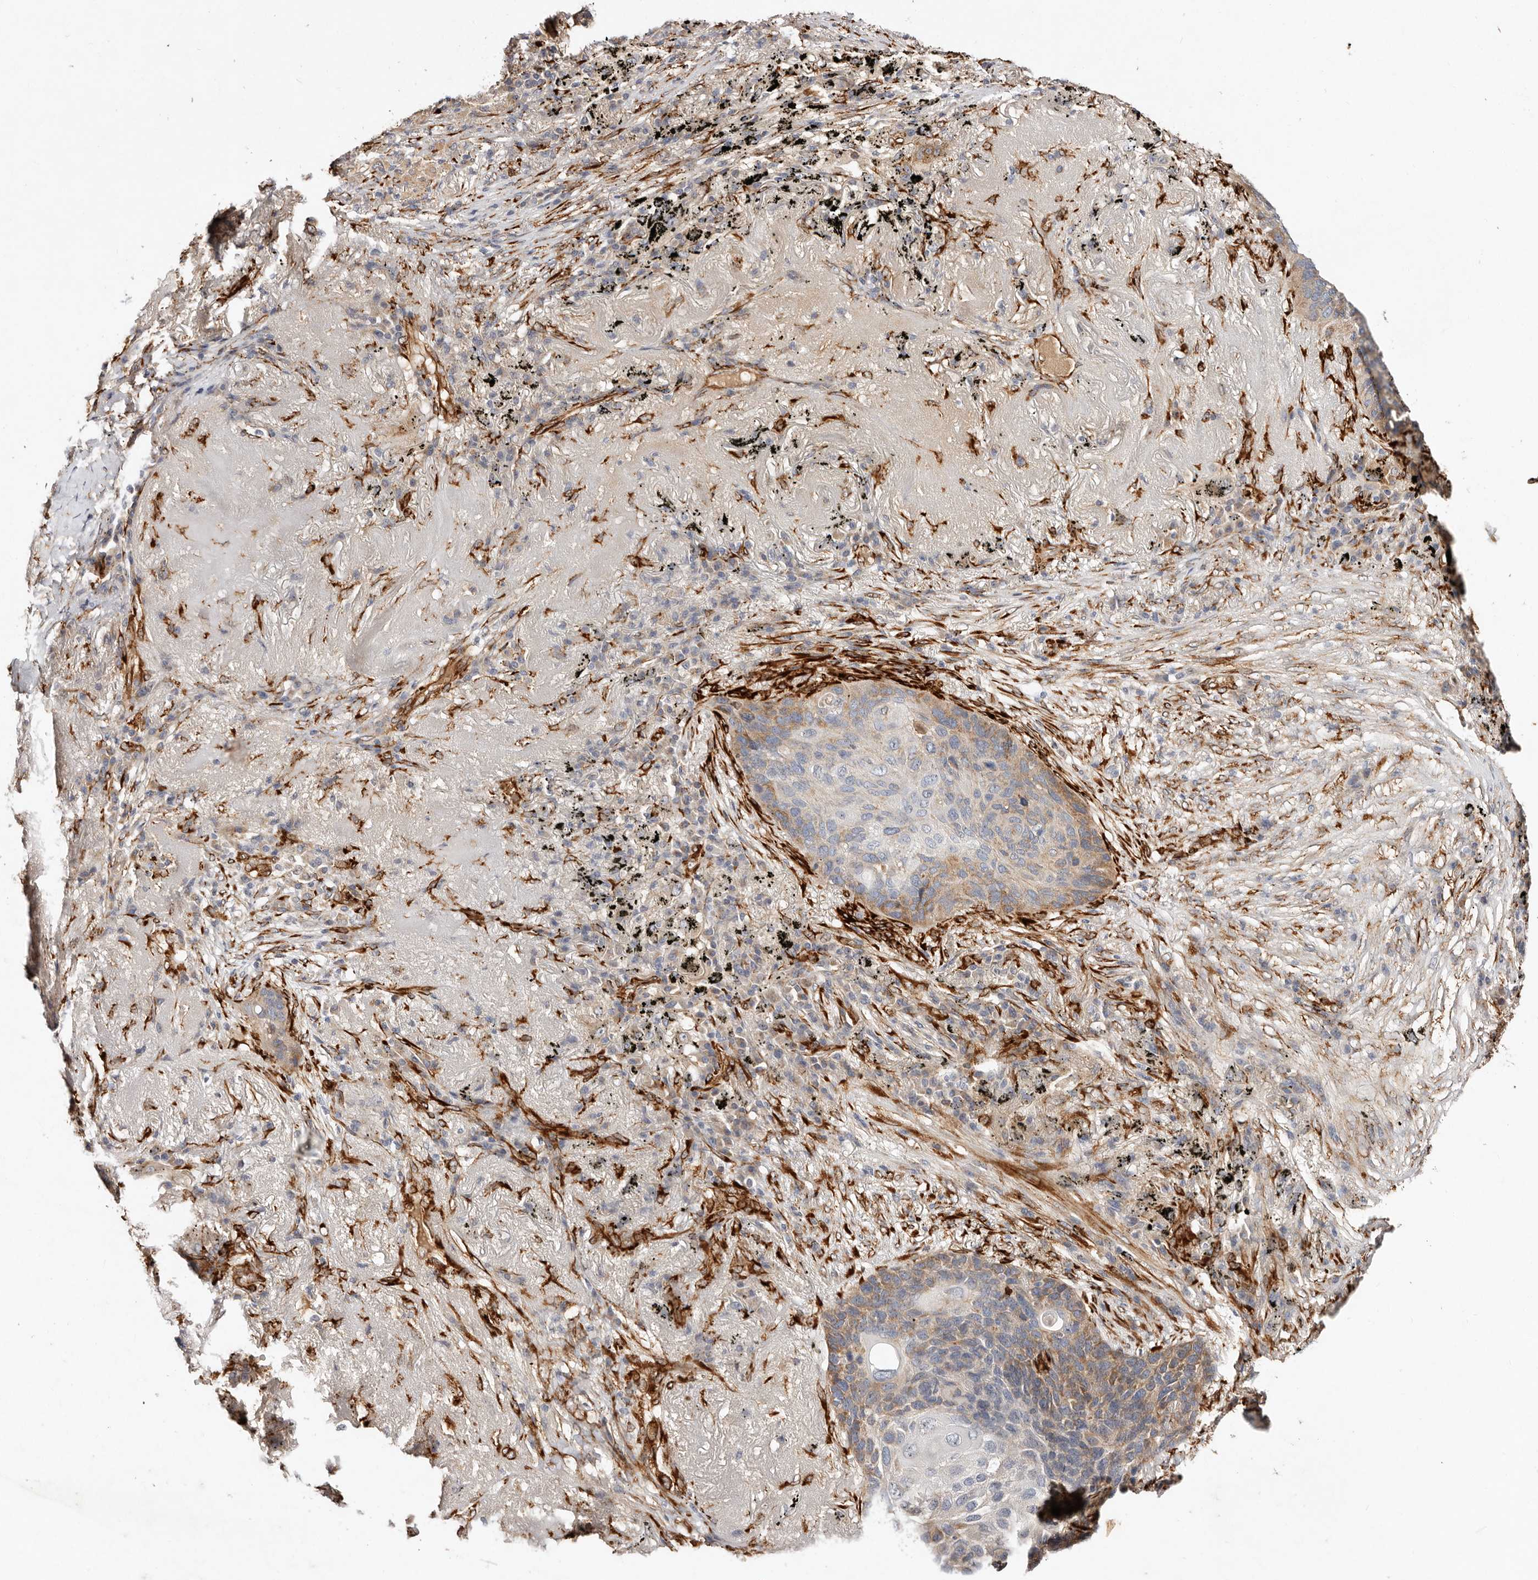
{"staining": {"intensity": "moderate", "quantity": "25%-75%", "location": "cytoplasmic/membranous"}, "tissue": "lung cancer", "cell_type": "Tumor cells", "image_type": "cancer", "snomed": [{"axis": "morphology", "description": "Squamous cell carcinoma, NOS"}, {"axis": "topography", "description": "Lung"}], "caption": "IHC histopathology image of lung squamous cell carcinoma stained for a protein (brown), which demonstrates medium levels of moderate cytoplasmic/membranous staining in approximately 25%-75% of tumor cells.", "gene": "SERPINH1", "patient": {"sex": "female", "age": 63}}